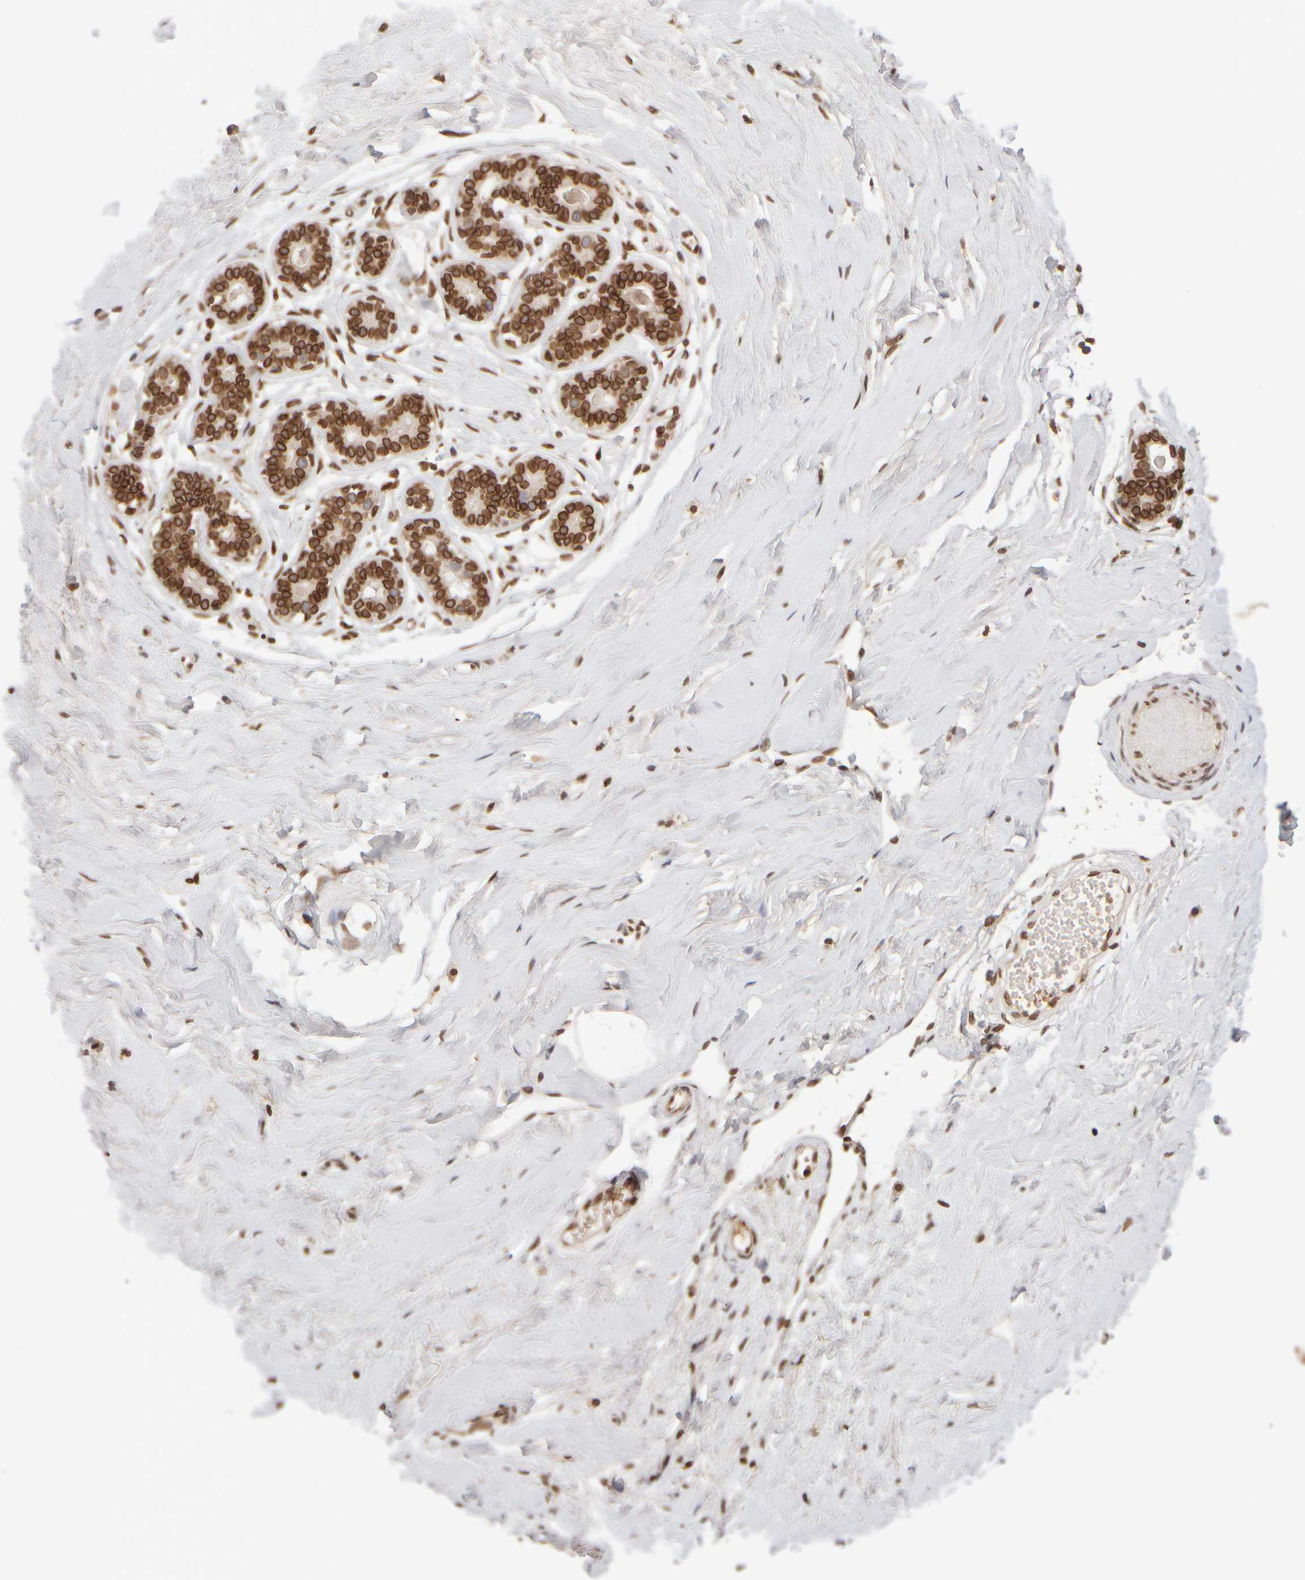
{"staining": {"intensity": "strong", "quantity": ">75%", "location": "nuclear"}, "tissue": "breast", "cell_type": "Adipocytes", "image_type": "normal", "snomed": [{"axis": "morphology", "description": "Normal tissue, NOS"}, {"axis": "topography", "description": "Breast"}], "caption": "Strong nuclear staining is appreciated in about >75% of adipocytes in normal breast.", "gene": "ZC3HC1", "patient": {"sex": "female", "age": 23}}